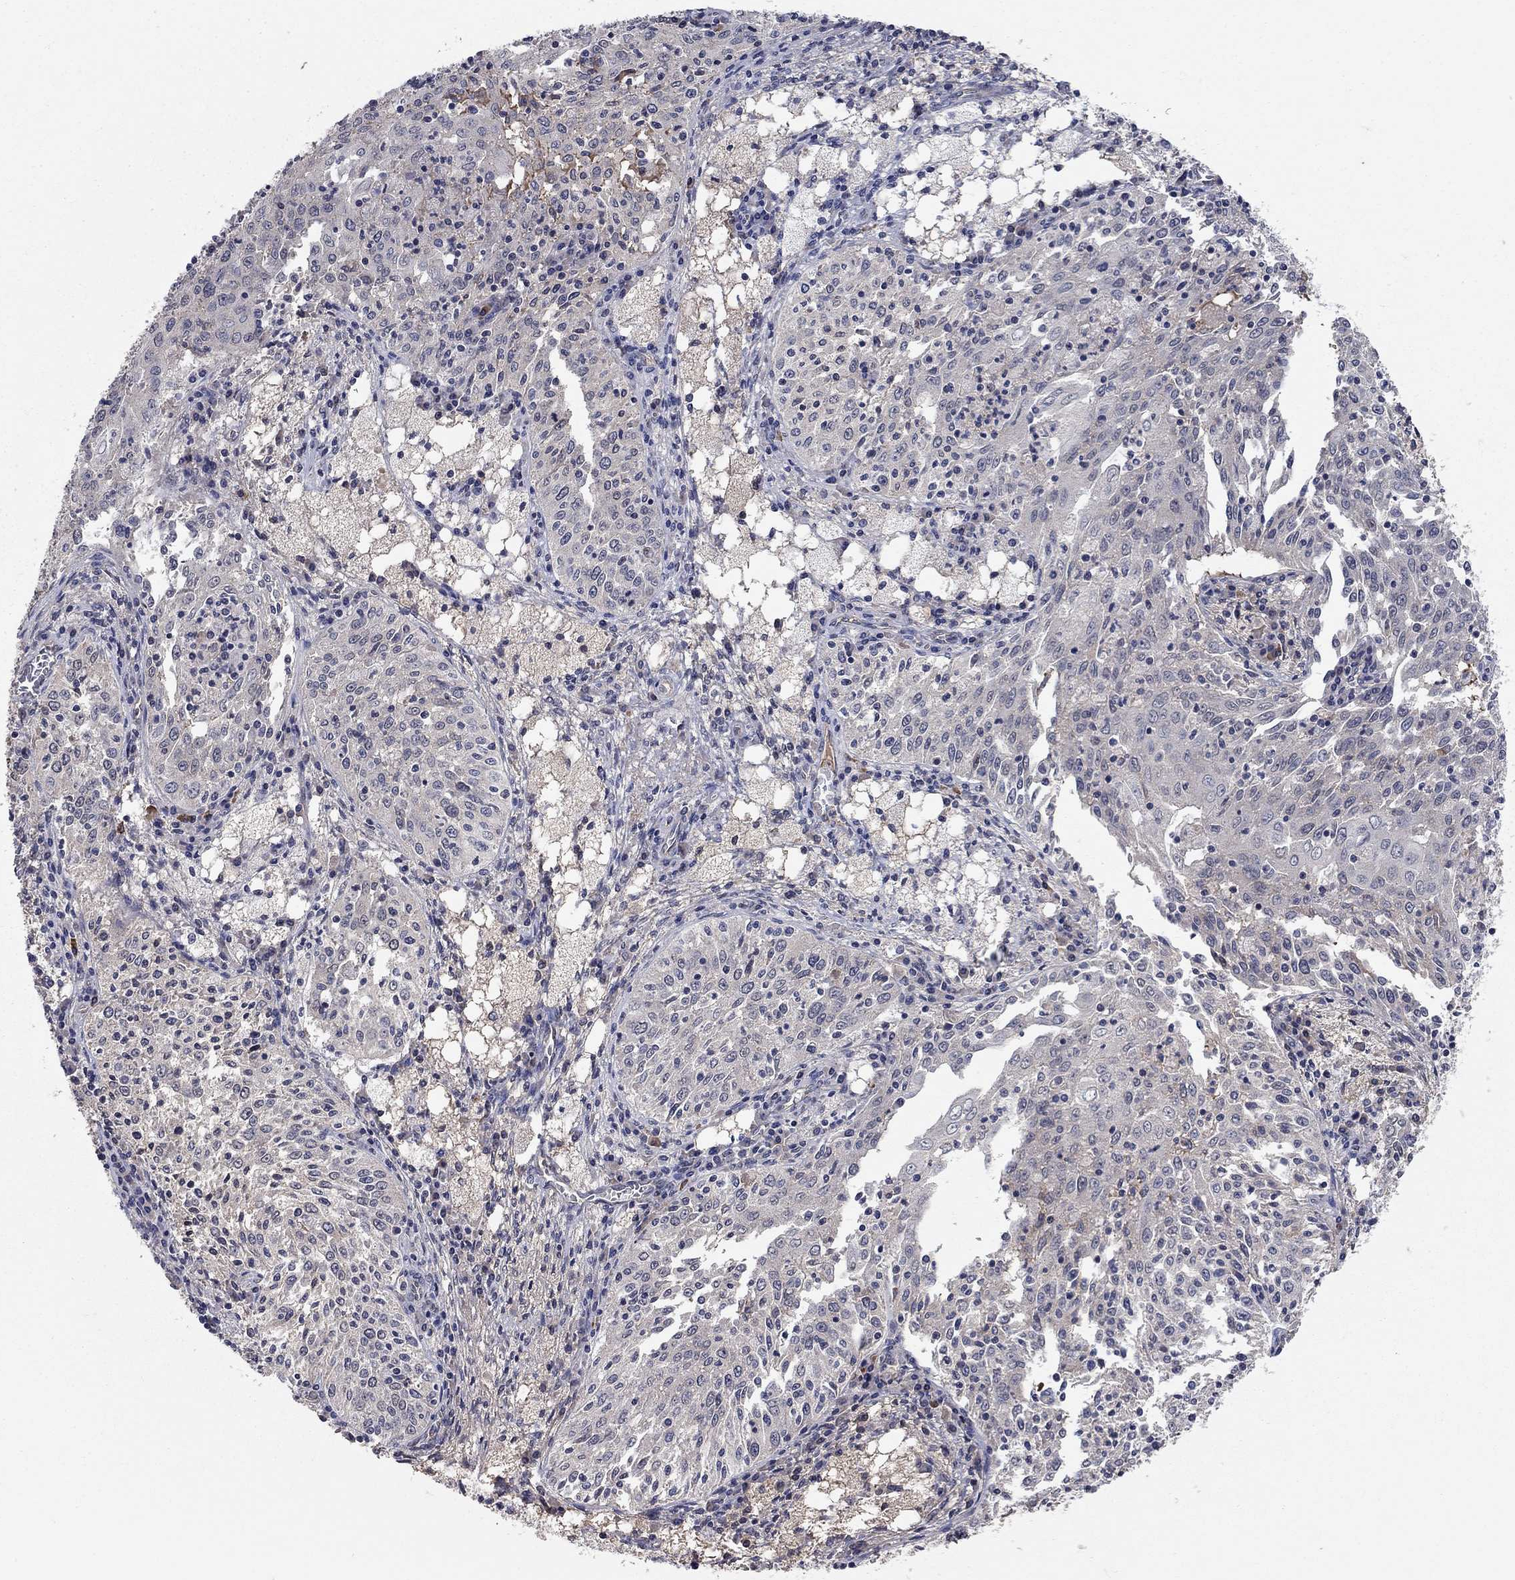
{"staining": {"intensity": "negative", "quantity": "none", "location": "none"}, "tissue": "cervical cancer", "cell_type": "Tumor cells", "image_type": "cancer", "snomed": [{"axis": "morphology", "description": "Squamous cell carcinoma, NOS"}, {"axis": "topography", "description": "Cervix"}], "caption": "There is no significant positivity in tumor cells of cervical cancer.", "gene": "WASF3", "patient": {"sex": "female", "age": 41}}